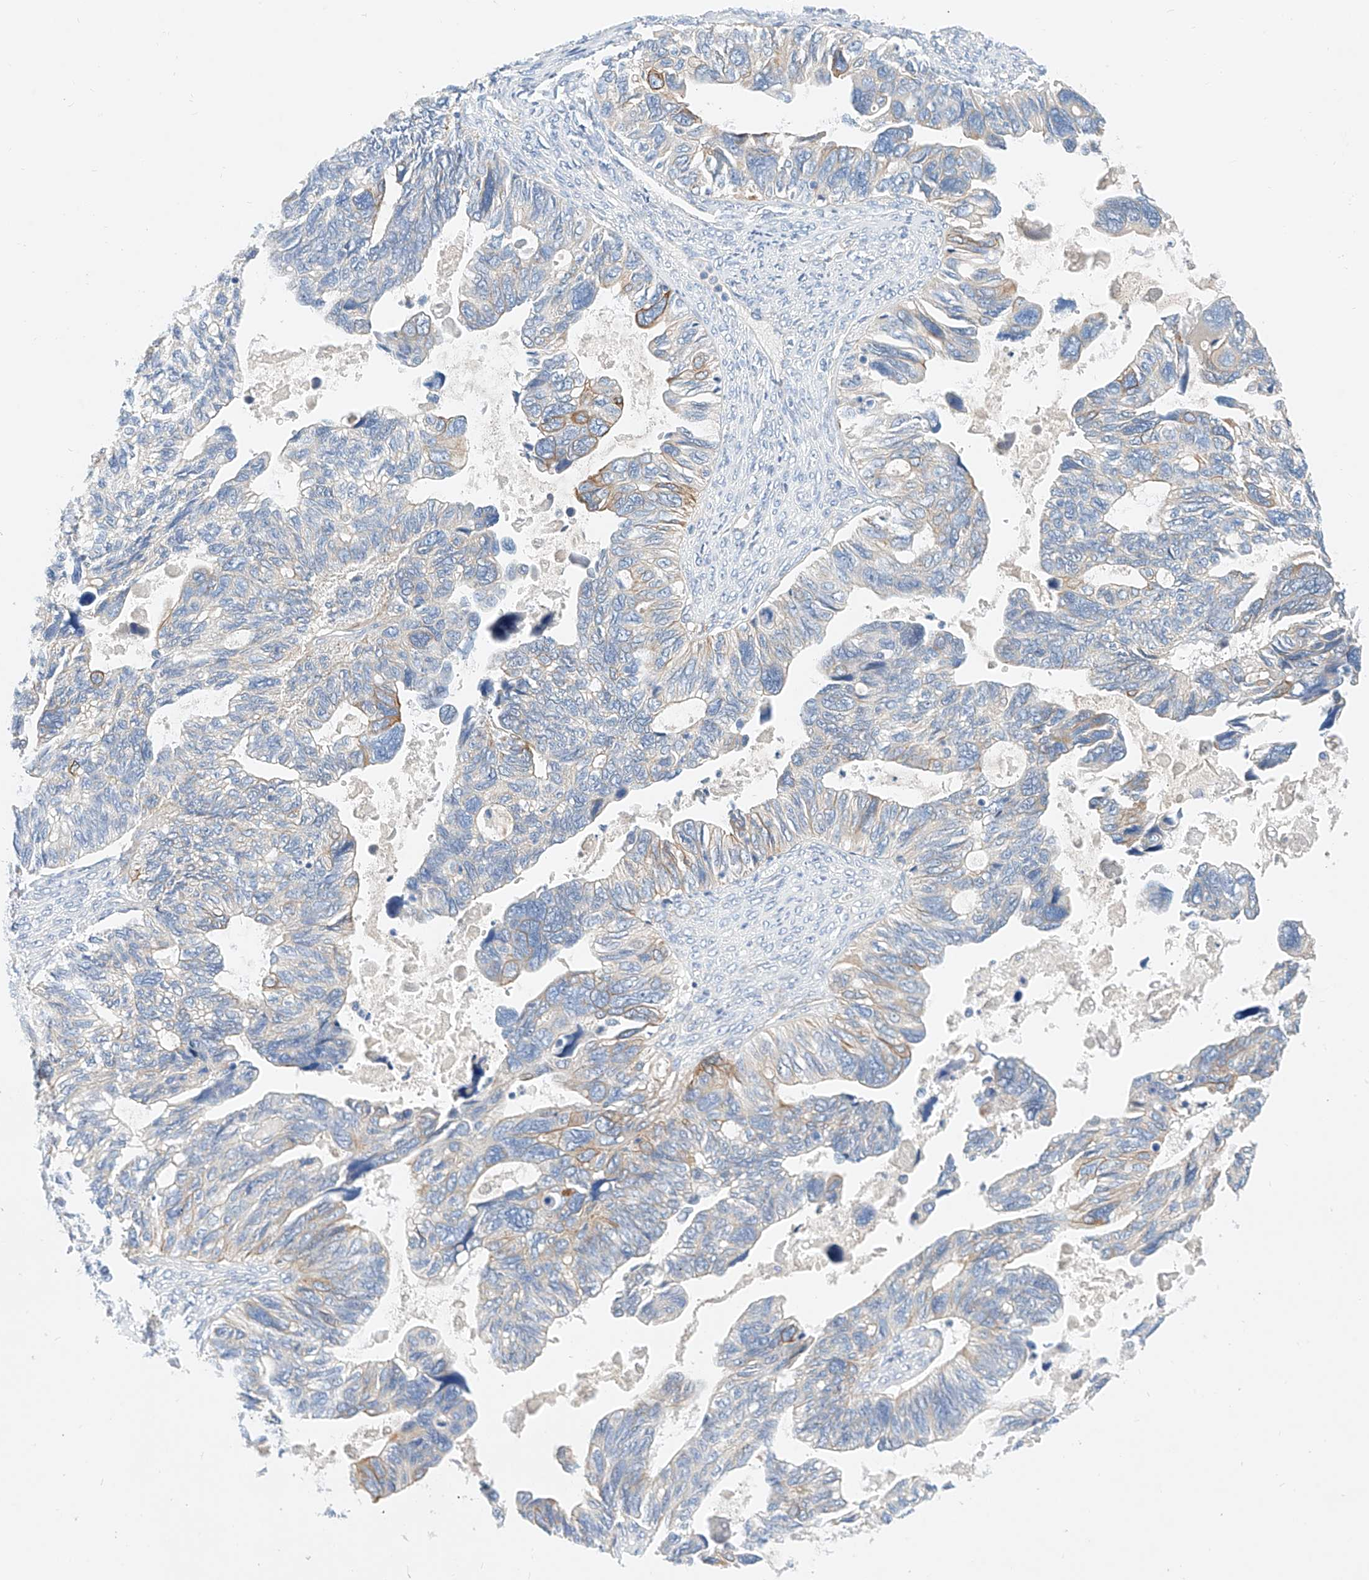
{"staining": {"intensity": "moderate", "quantity": "25%-75%", "location": "cytoplasmic/membranous"}, "tissue": "ovarian cancer", "cell_type": "Tumor cells", "image_type": "cancer", "snomed": [{"axis": "morphology", "description": "Cystadenocarcinoma, serous, NOS"}, {"axis": "topography", "description": "Ovary"}], "caption": "Tumor cells demonstrate moderate cytoplasmic/membranous expression in about 25%-75% of cells in serous cystadenocarcinoma (ovarian).", "gene": "SBSPON", "patient": {"sex": "female", "age": 79}}